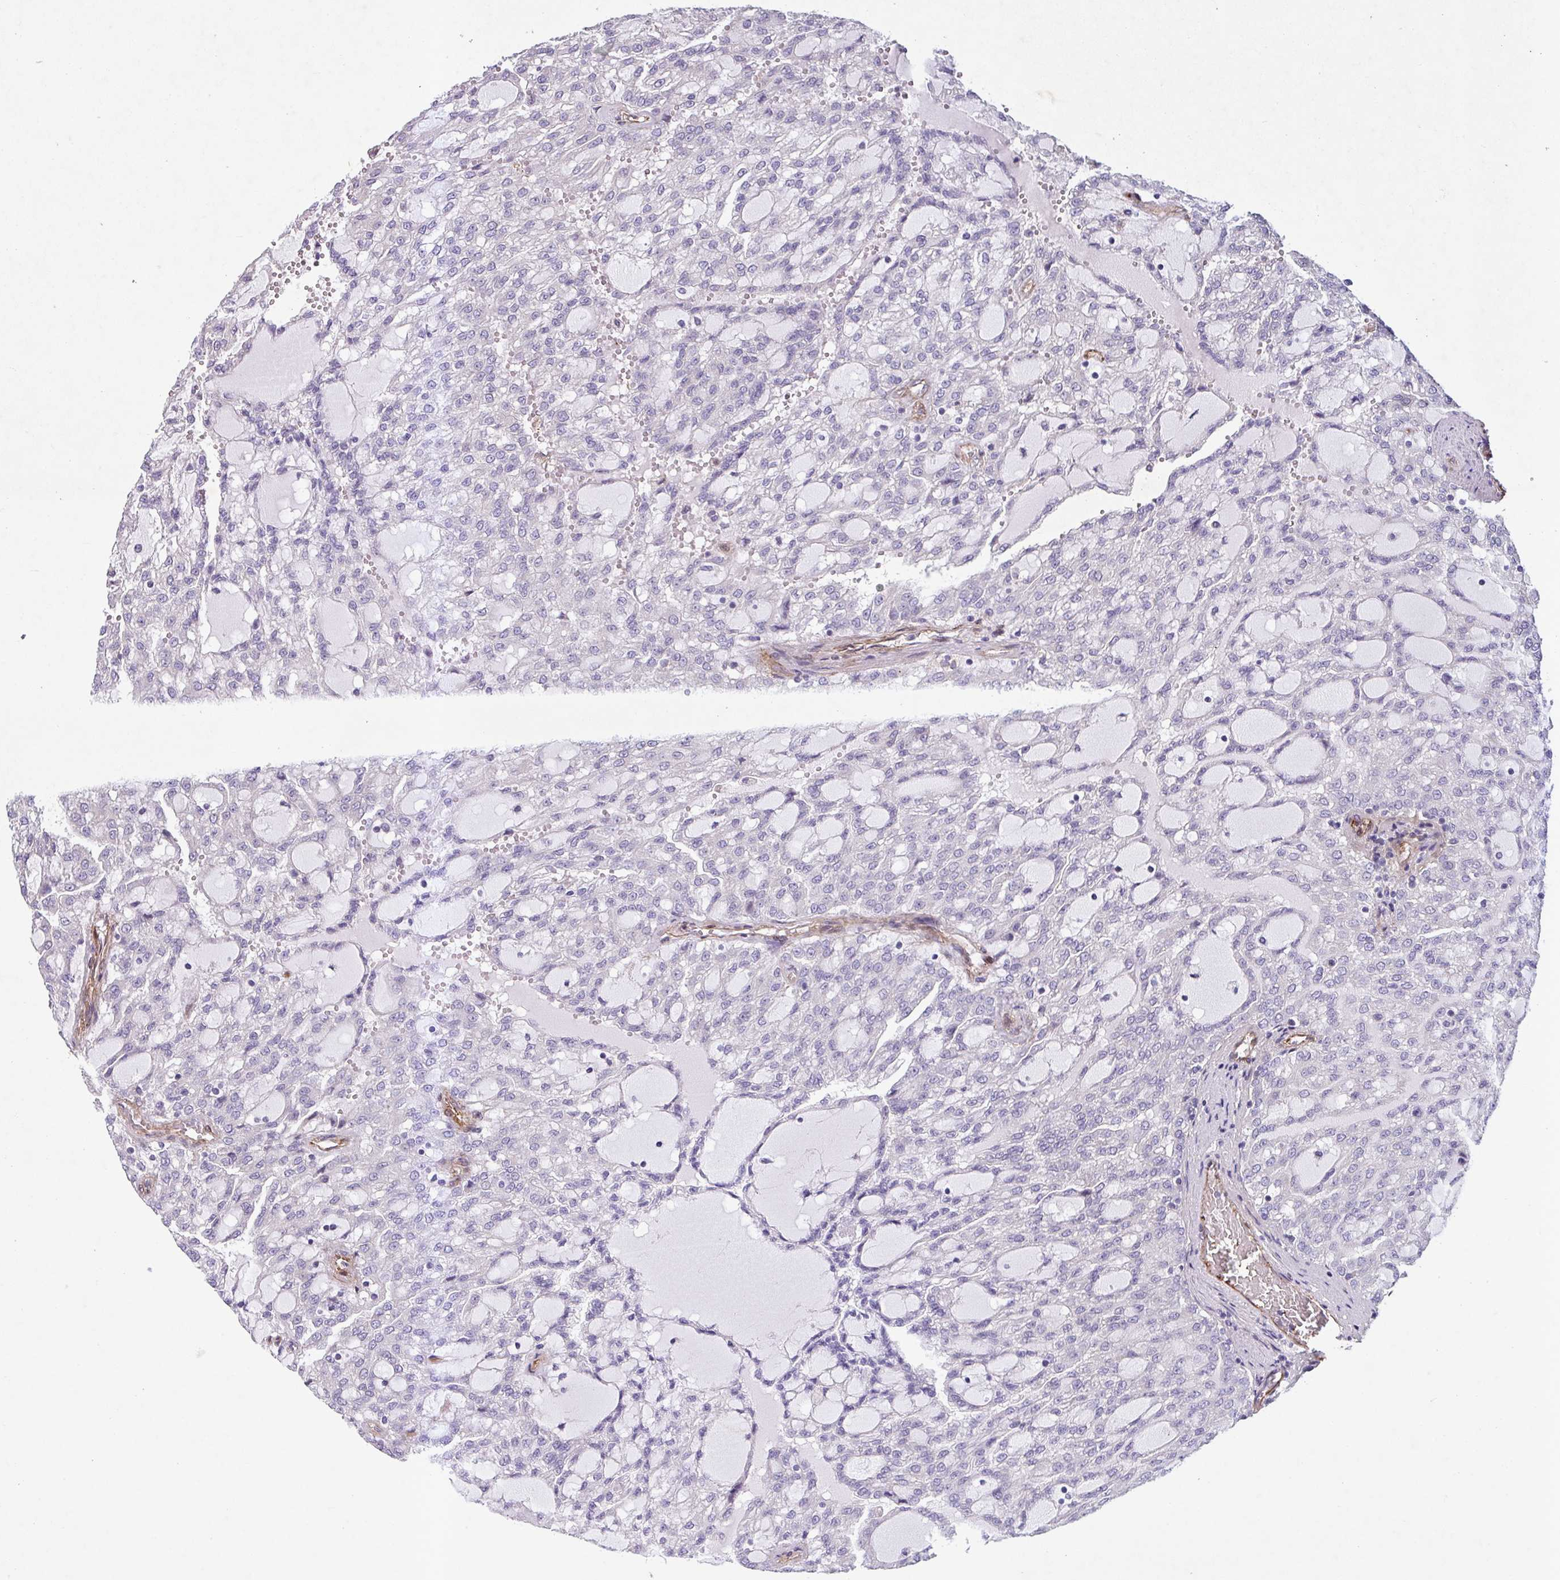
{"staining": {"intensity": "negative", "quantity": "none", "location": "none"}, "tissue": "renal cancer", "cell_type": "Tumor cells", "image_type": "cancer", "snomed": [{"axis": "morphology", "description": "Adenocarcinoma, NOS"}, {"axis": "topography", "description": "Kidney"}], "caption": "Immunohistochemical staining of human renal cancer (adenocarcinoma) reveals no significant expression in tumor cells.", "gene": "ATP2C2", "patient": {"sex": "male", "age": 63}}